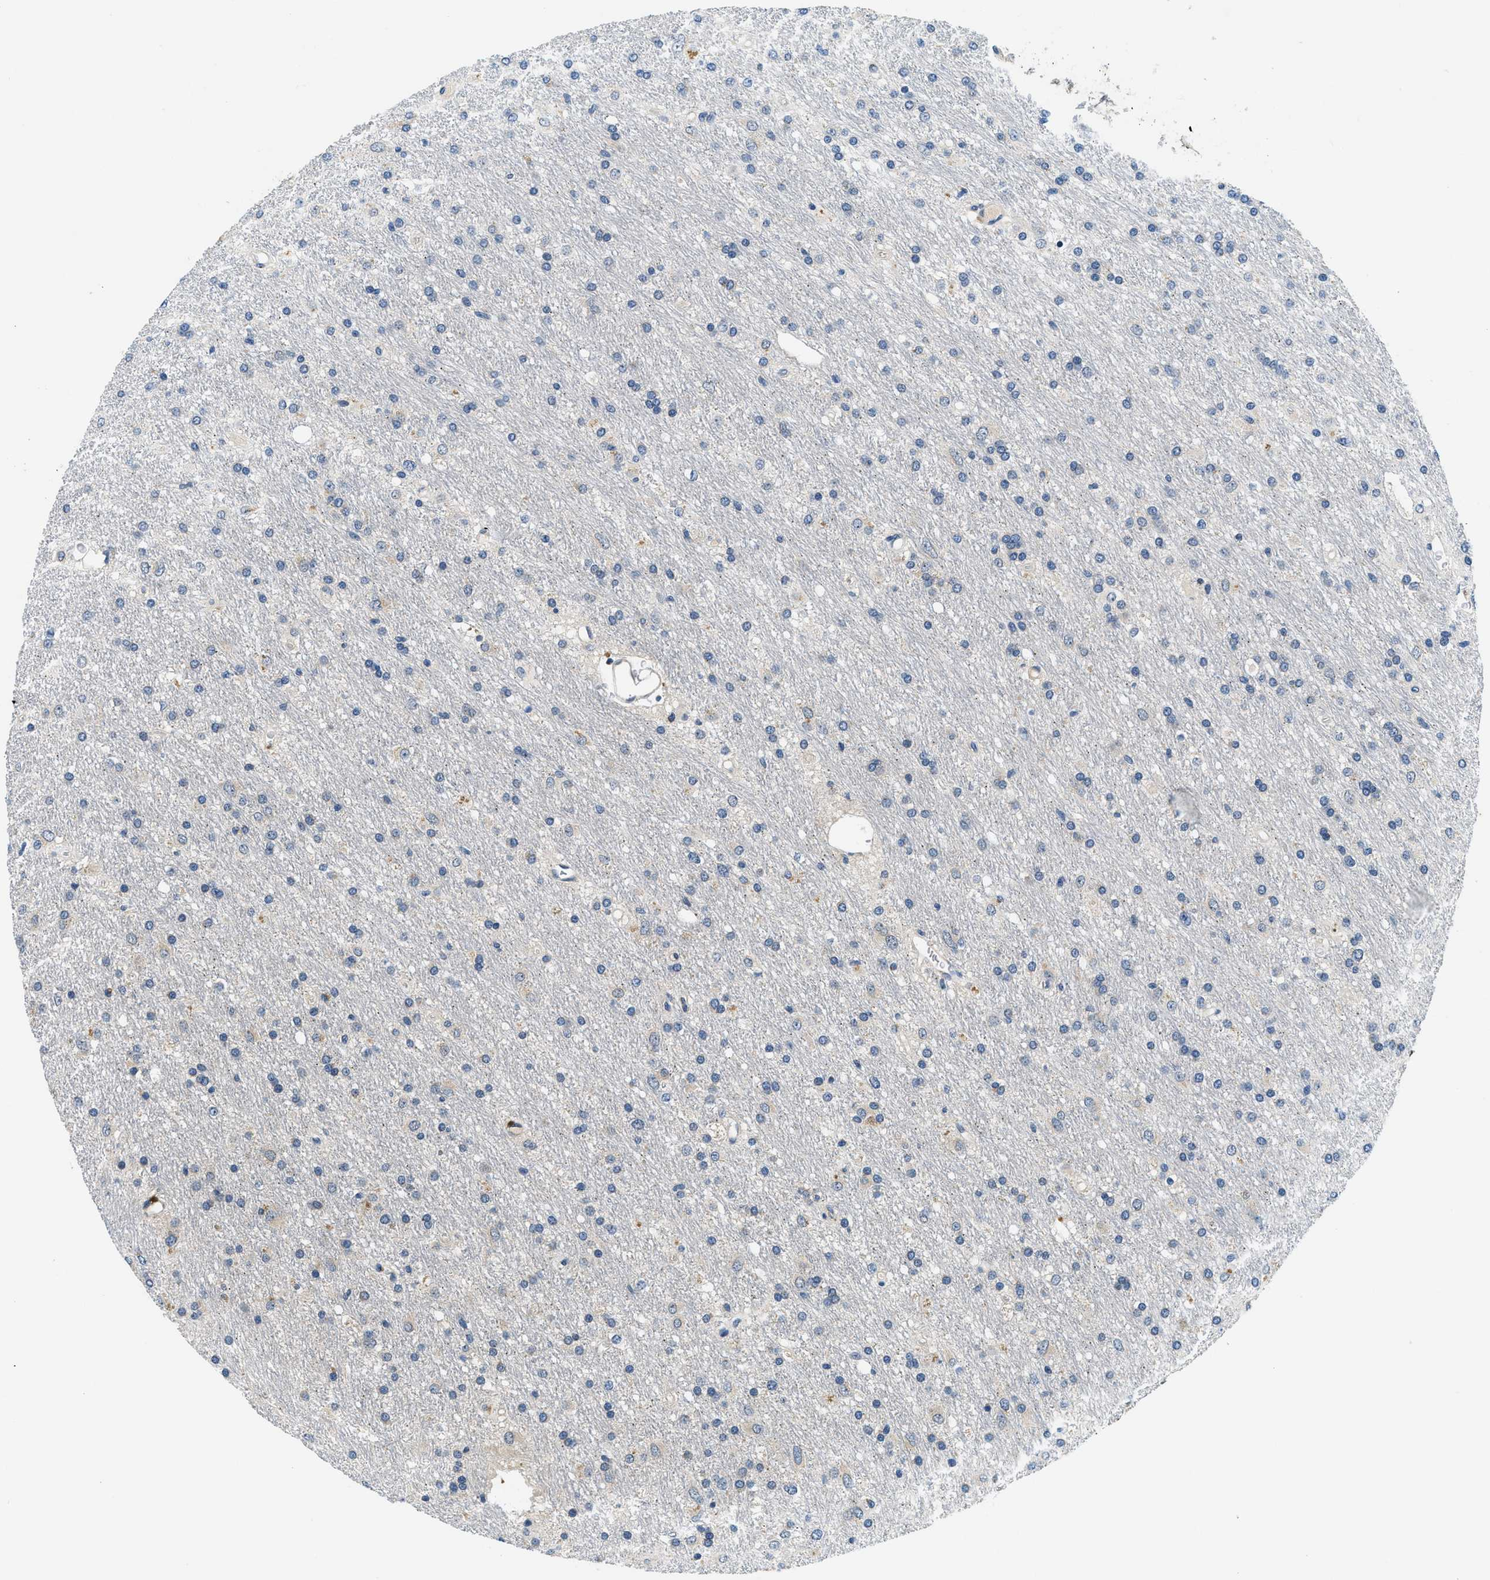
{"staining": {"intensity": "negative", "quantity": "none", "location": "none"}, "tissue": "glioma", "cell_type": "Tumor cells", "image_type": "cancer", "snomed": [{"axis": "morphology", "description": "Glioma, malignant, Low grade"}, {"axis": "topography", "description": "Brain"}], "caption": "This image is of malignant low-grade glioma stained with immunohistochemistry (IHC) to label a protein in brown with the nuclei are counter-stained blue. There is no staining in tumor cells.", "gene": "ALDH3A2", "patient": {"sex": "male", "age": 77}}